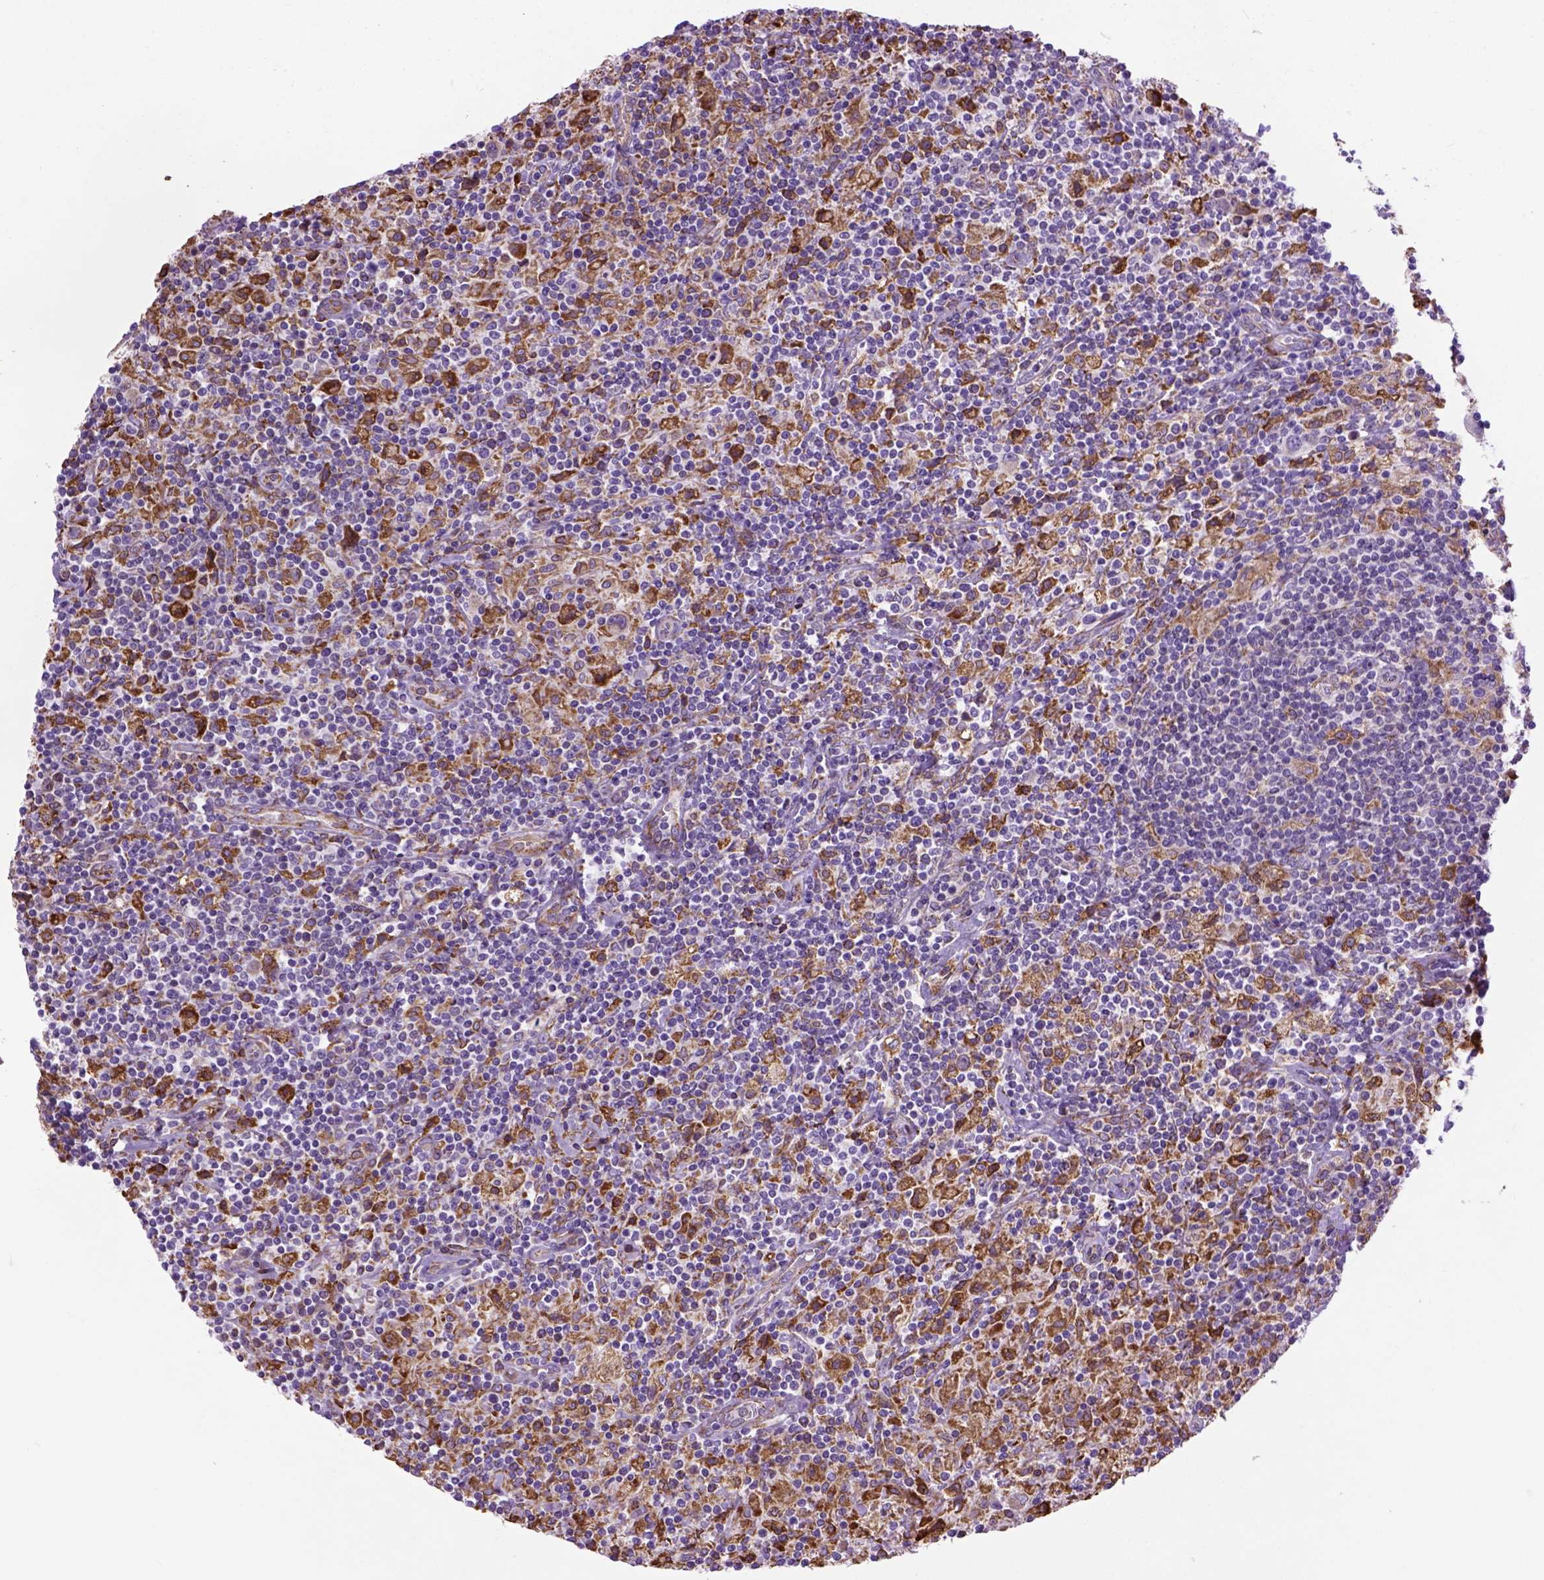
{"staining": {"intensity": "moderate", "quantity": "25%-75%", "location": "cytoplasmic/membranous"}, "tissue": "lymphoma", "cell_type": "Tumor cells", "image_type": "cancer", "snomed": [{"axis": "morphology", "description": "Hodgkin's disease, NOS"}, {"axis": "topography", "description": "Lymph node"}], "caption": "This histopathology image reveals IHC staining of human lymphoma, with medium moderate cytoplasmic/membranous expression in about 25%-75% of tumor cells.", "gene": "PLK4", "patient": {"sex": "male", "age": 70}}